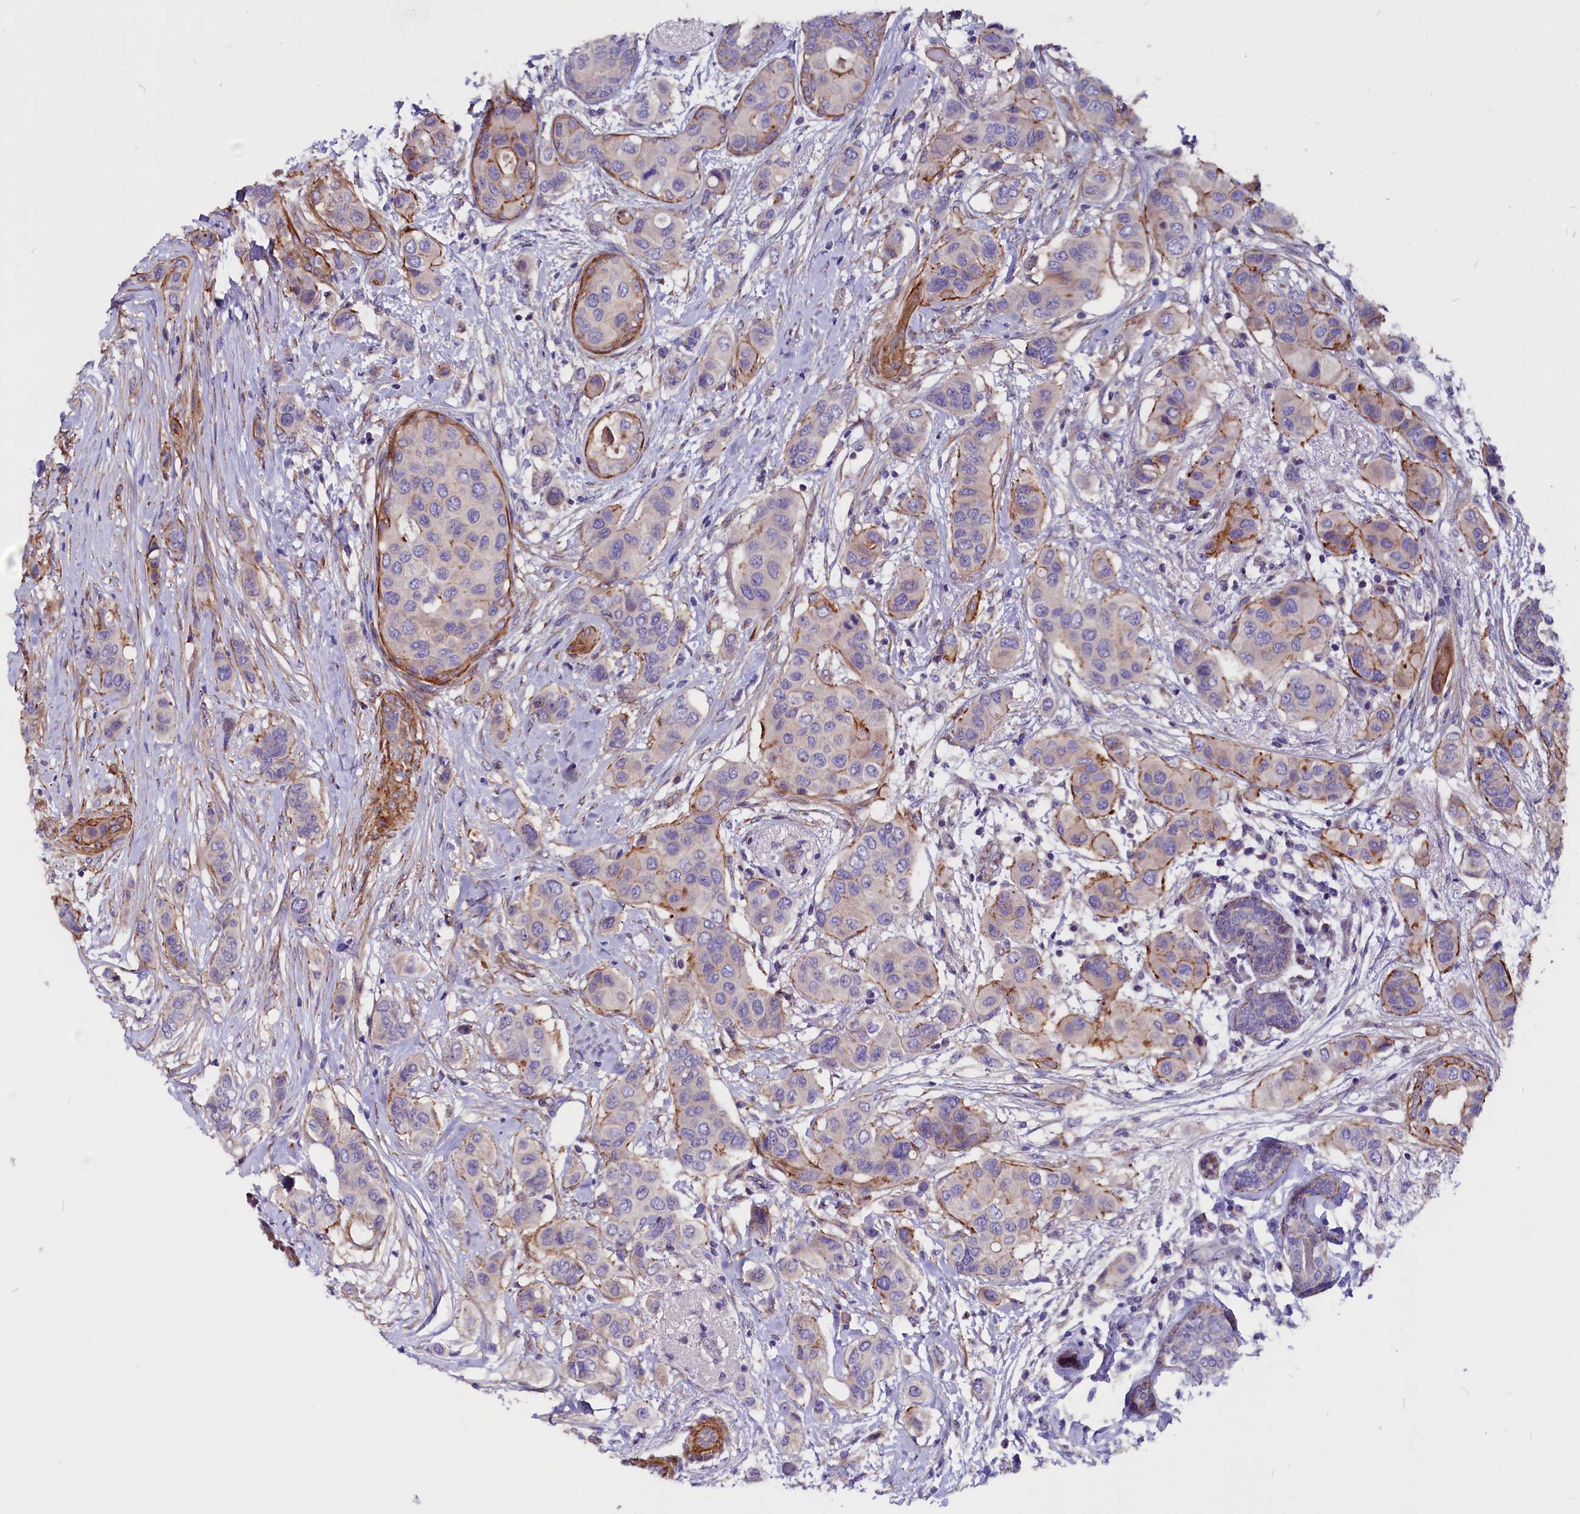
{"staining": {"intensity": "weak", "quantity": "<25%", "location": "cytoplasmic/membranous"}, "tissue": "breast cancer", "cell_type": "Tumor cells", "image_type": "cancer", "snomed": [{"axis": "morphology", "description": "Lobular carcinoma"}, {"axis": "topography", "description": "Breast"}], "caption": "Tumor cells are negative for brown protein staining in breast cancer (lobular carcinoma). (DAB immunohistochemistry, high magnification).", "gene": "ZNF749", "patient": {"sex": "female", "age": 51}}